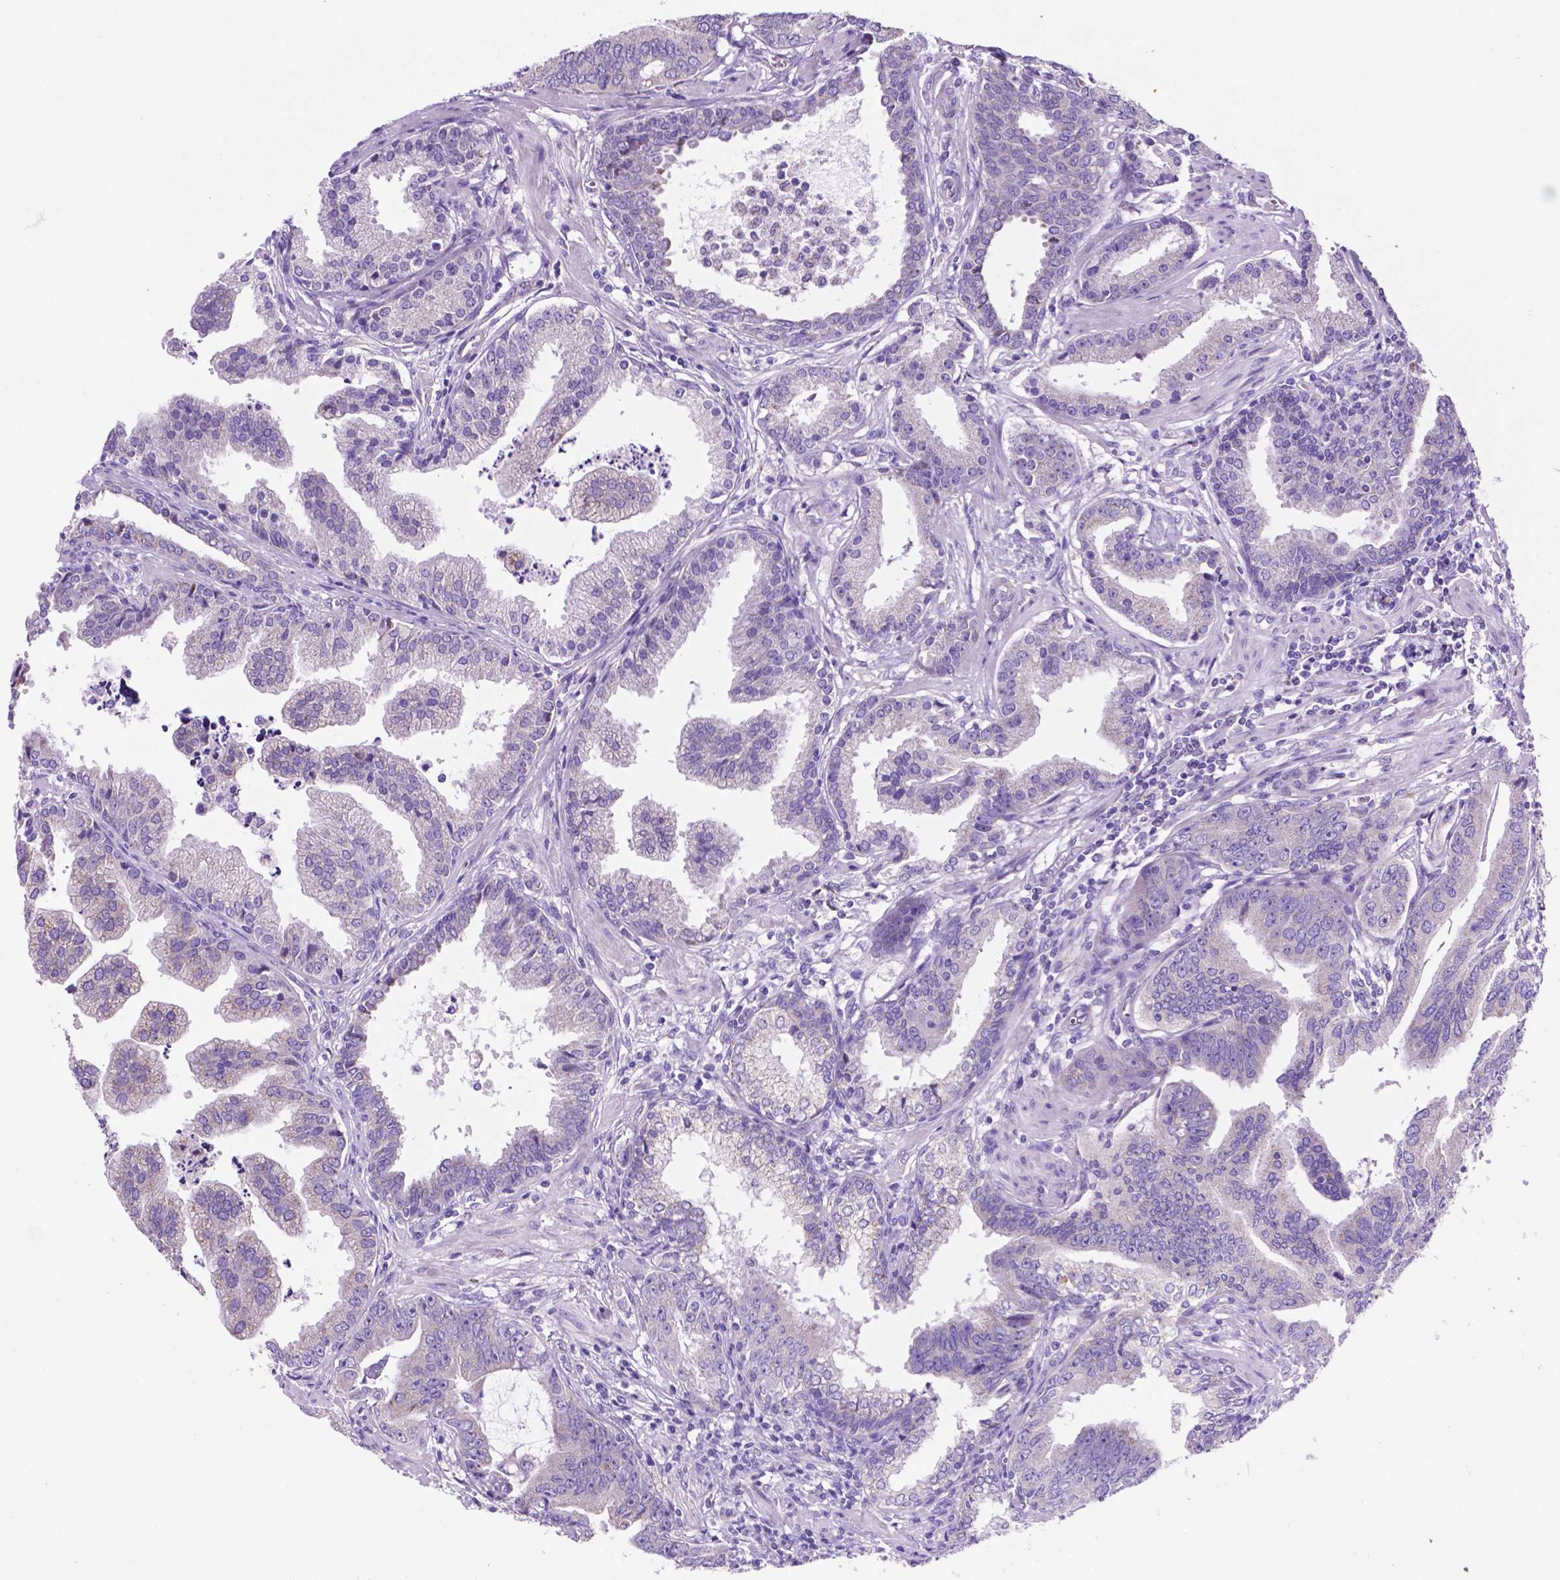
{"staining": {"intensity": "negative", "quantity": "none", "location": "none"}, "tissue": "prostate cancer", "cell_type": "Tumor cells", "image_type": "cancer", "snomed": [{"axis": "morphology", "description": "Adenocarcinoma, NOS"}, {"axis": "topography", "description": "Prostate"}], "caption": "The micrograph shows no staining of tumor cells in adenocarcinoma (prostate). Nuclei are stained in blue.", "gene": "TMEM121B", "patient": {"sex": "male", "age": 64}}